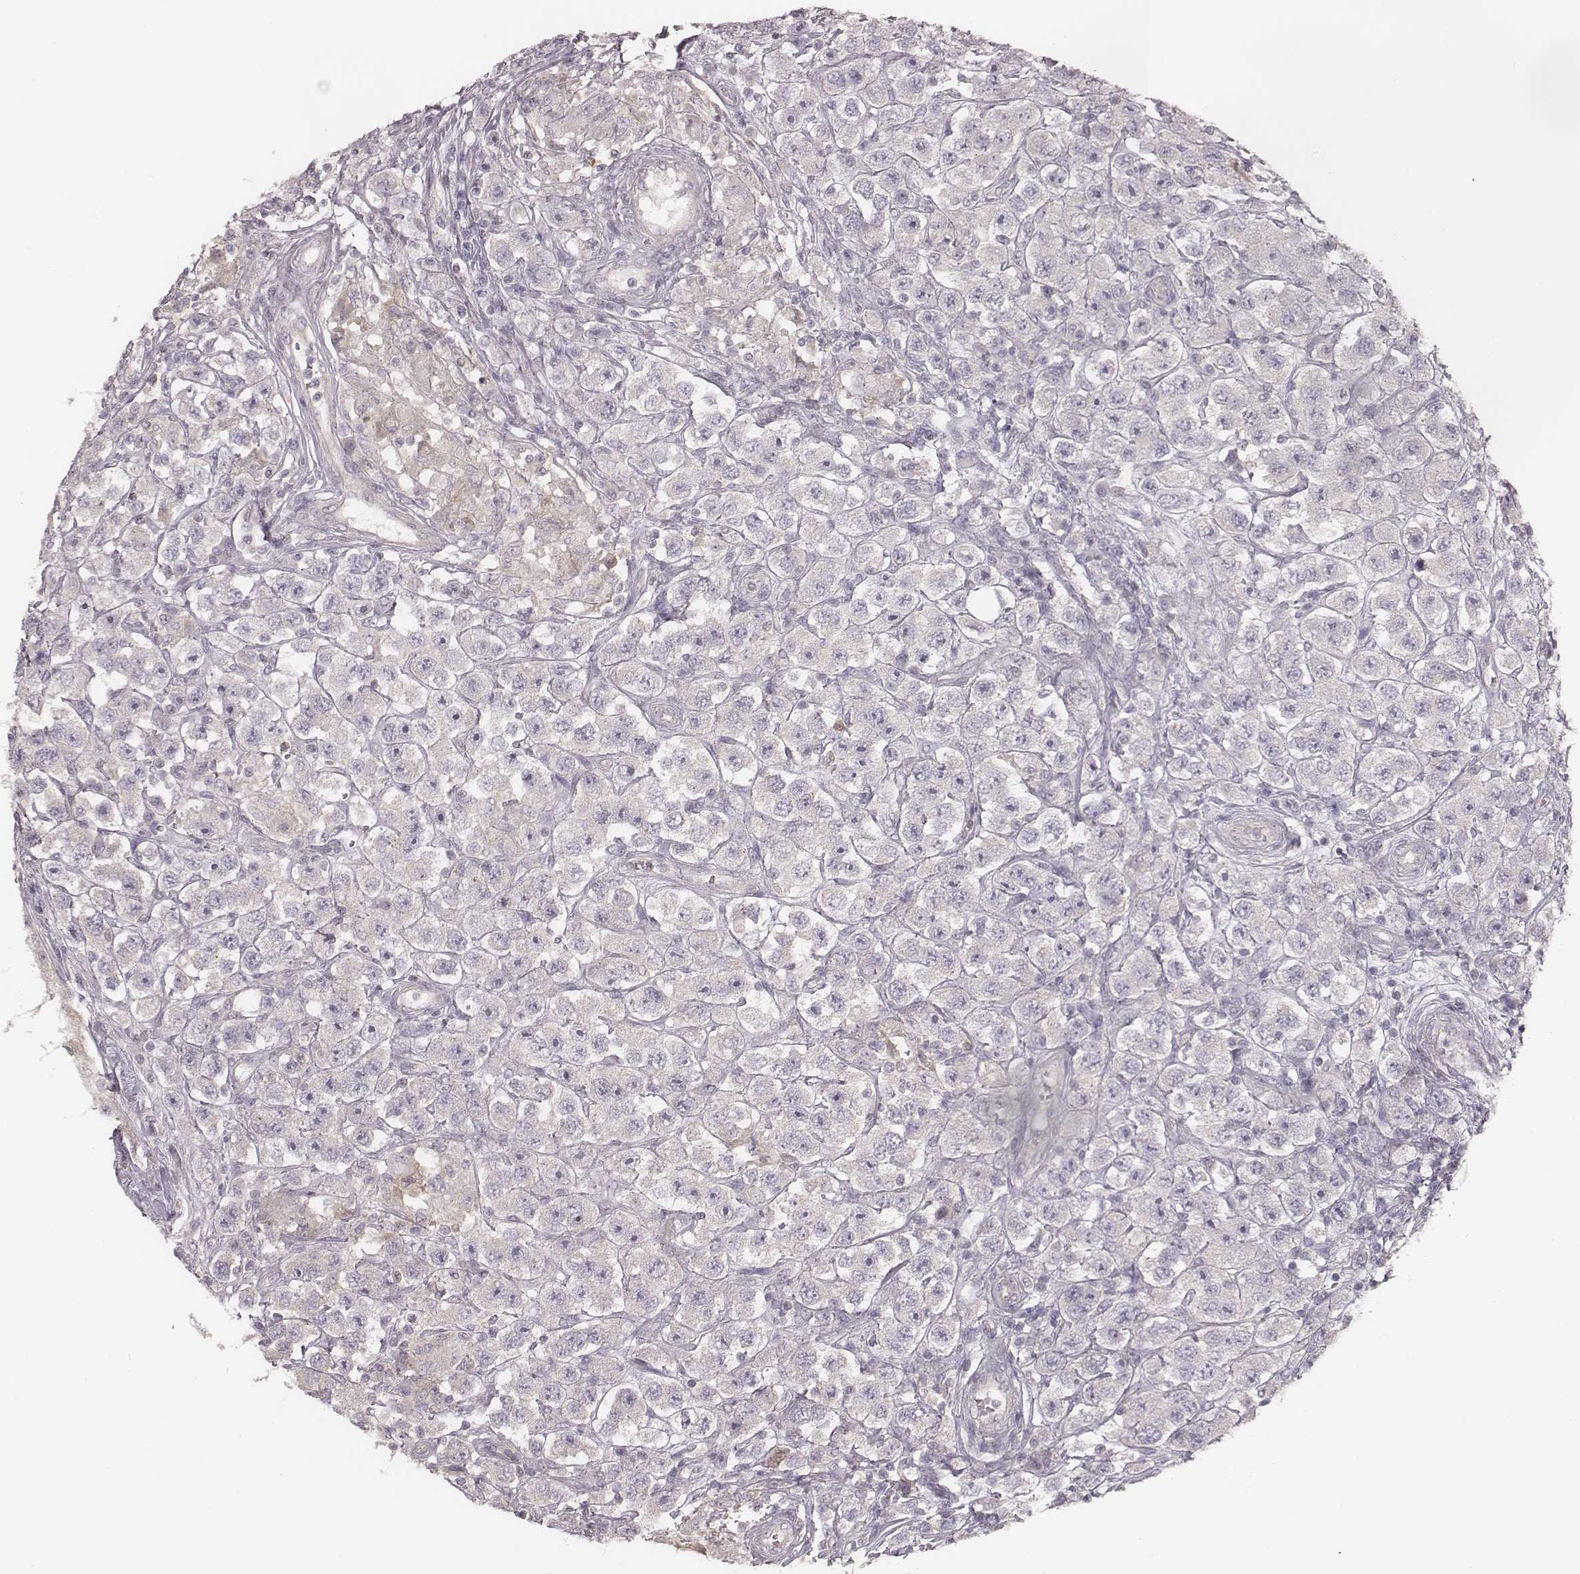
{"staining": {"intensity": "negative", "quantity": "none", "location": "none"}, "tissue": "testis cancer", "cell_type": "Tumor cells", "image_type": "cancer", "snomed": [{"axis": "morphology", "description": "Seminoma, NOS"}, {"axis": "topography", "description": "Testis"}], "caption": "An immunohistochemistry (IHC) image of seminoma (testis) is shown. There is no staining in tumor cells of seminoma (testis).", "gene": "TDRD5", "patient": {"sex": "male", "age": 45}}